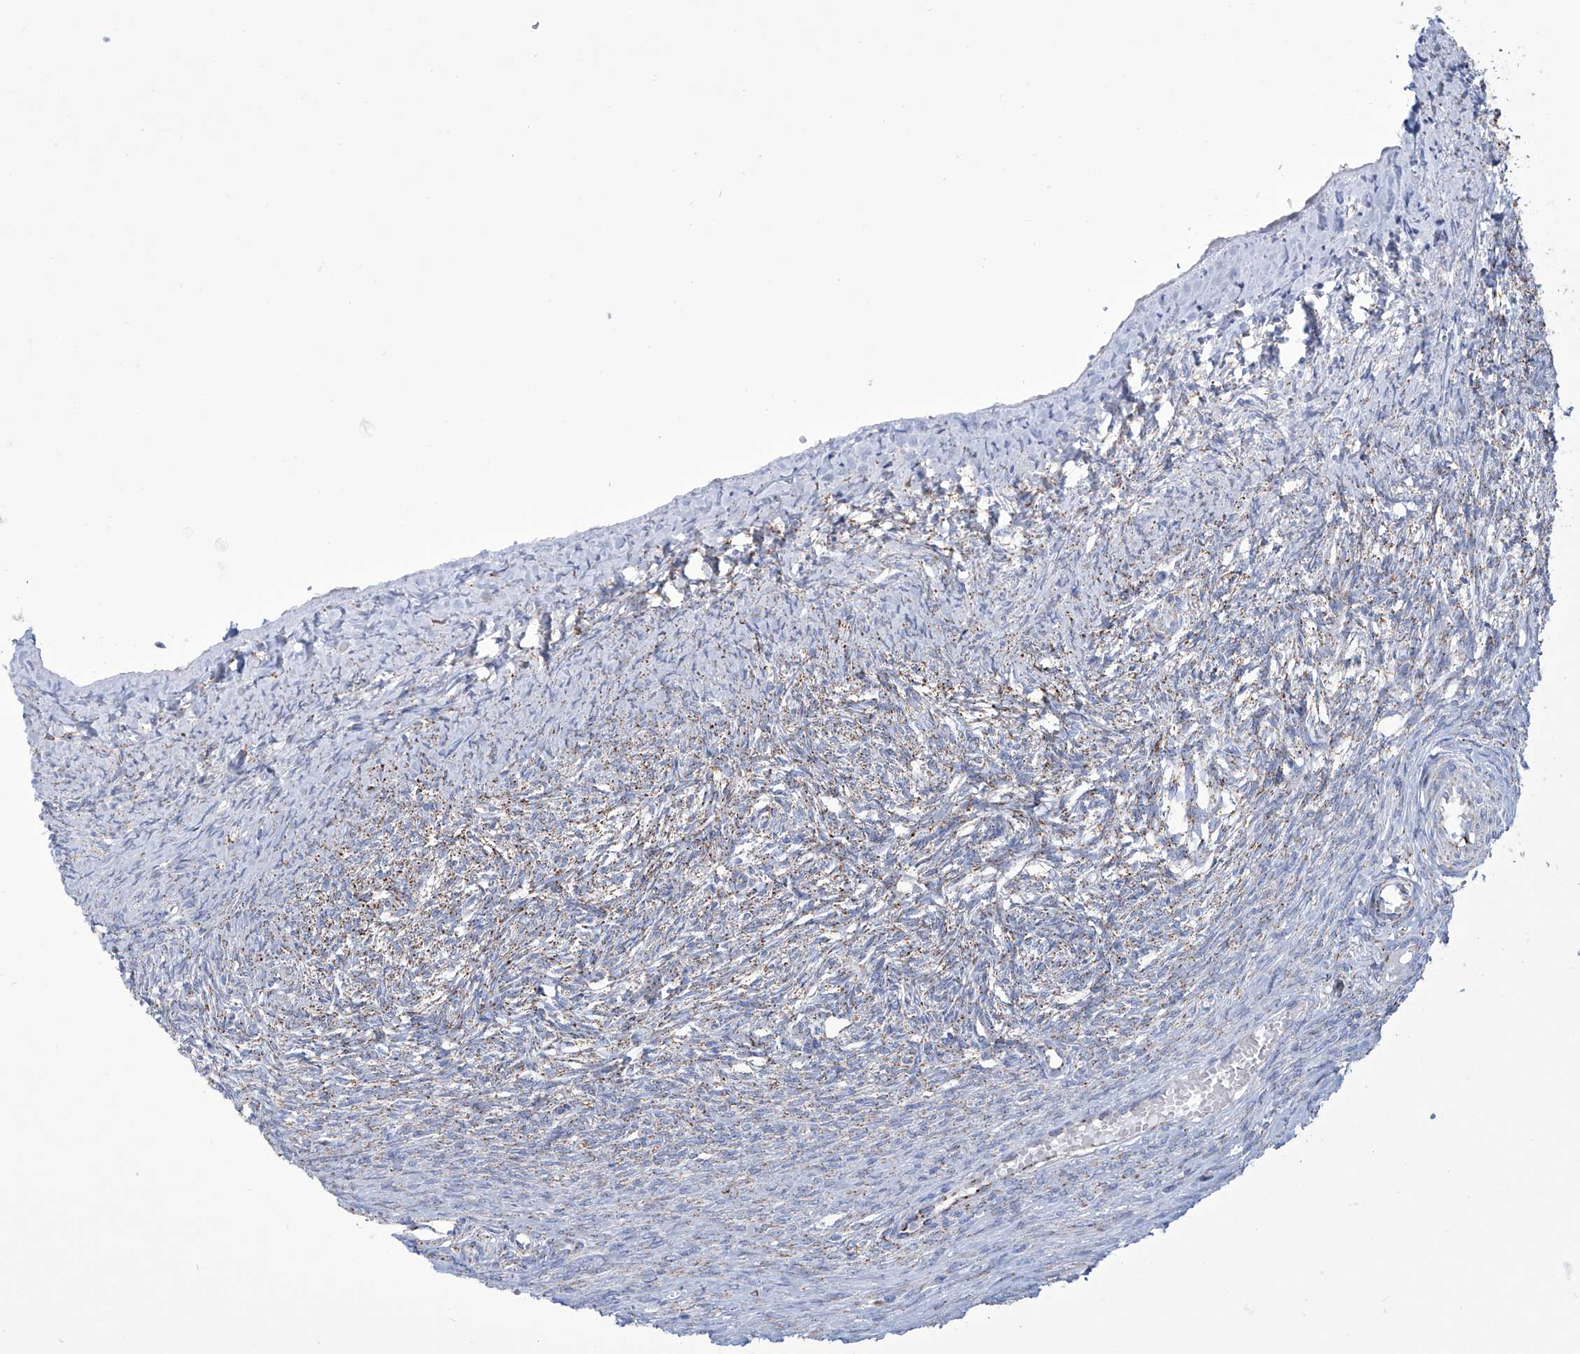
{"staining": {"intensity": "strong", "quantity": ">75%", "location": "cytoplasmic/membranous"}, "tissue": "ovary", "cell_type": "Follicle cells", "image_type": "normal", "snomed": [{"axis": "morphology", "description": "Adenocarcinoma, NOS"}, {"axis": "topography", "description": "Endometrium"}], "caption": "A micrograph showing strong cytoplasmic/membranous positivity in approximately >75% of follicle cells in benign ovary, as visualized by brown immunohistochemical staining.", "gene": "ALDH6A1", "patient": {"sex": "female", "age": 32}}